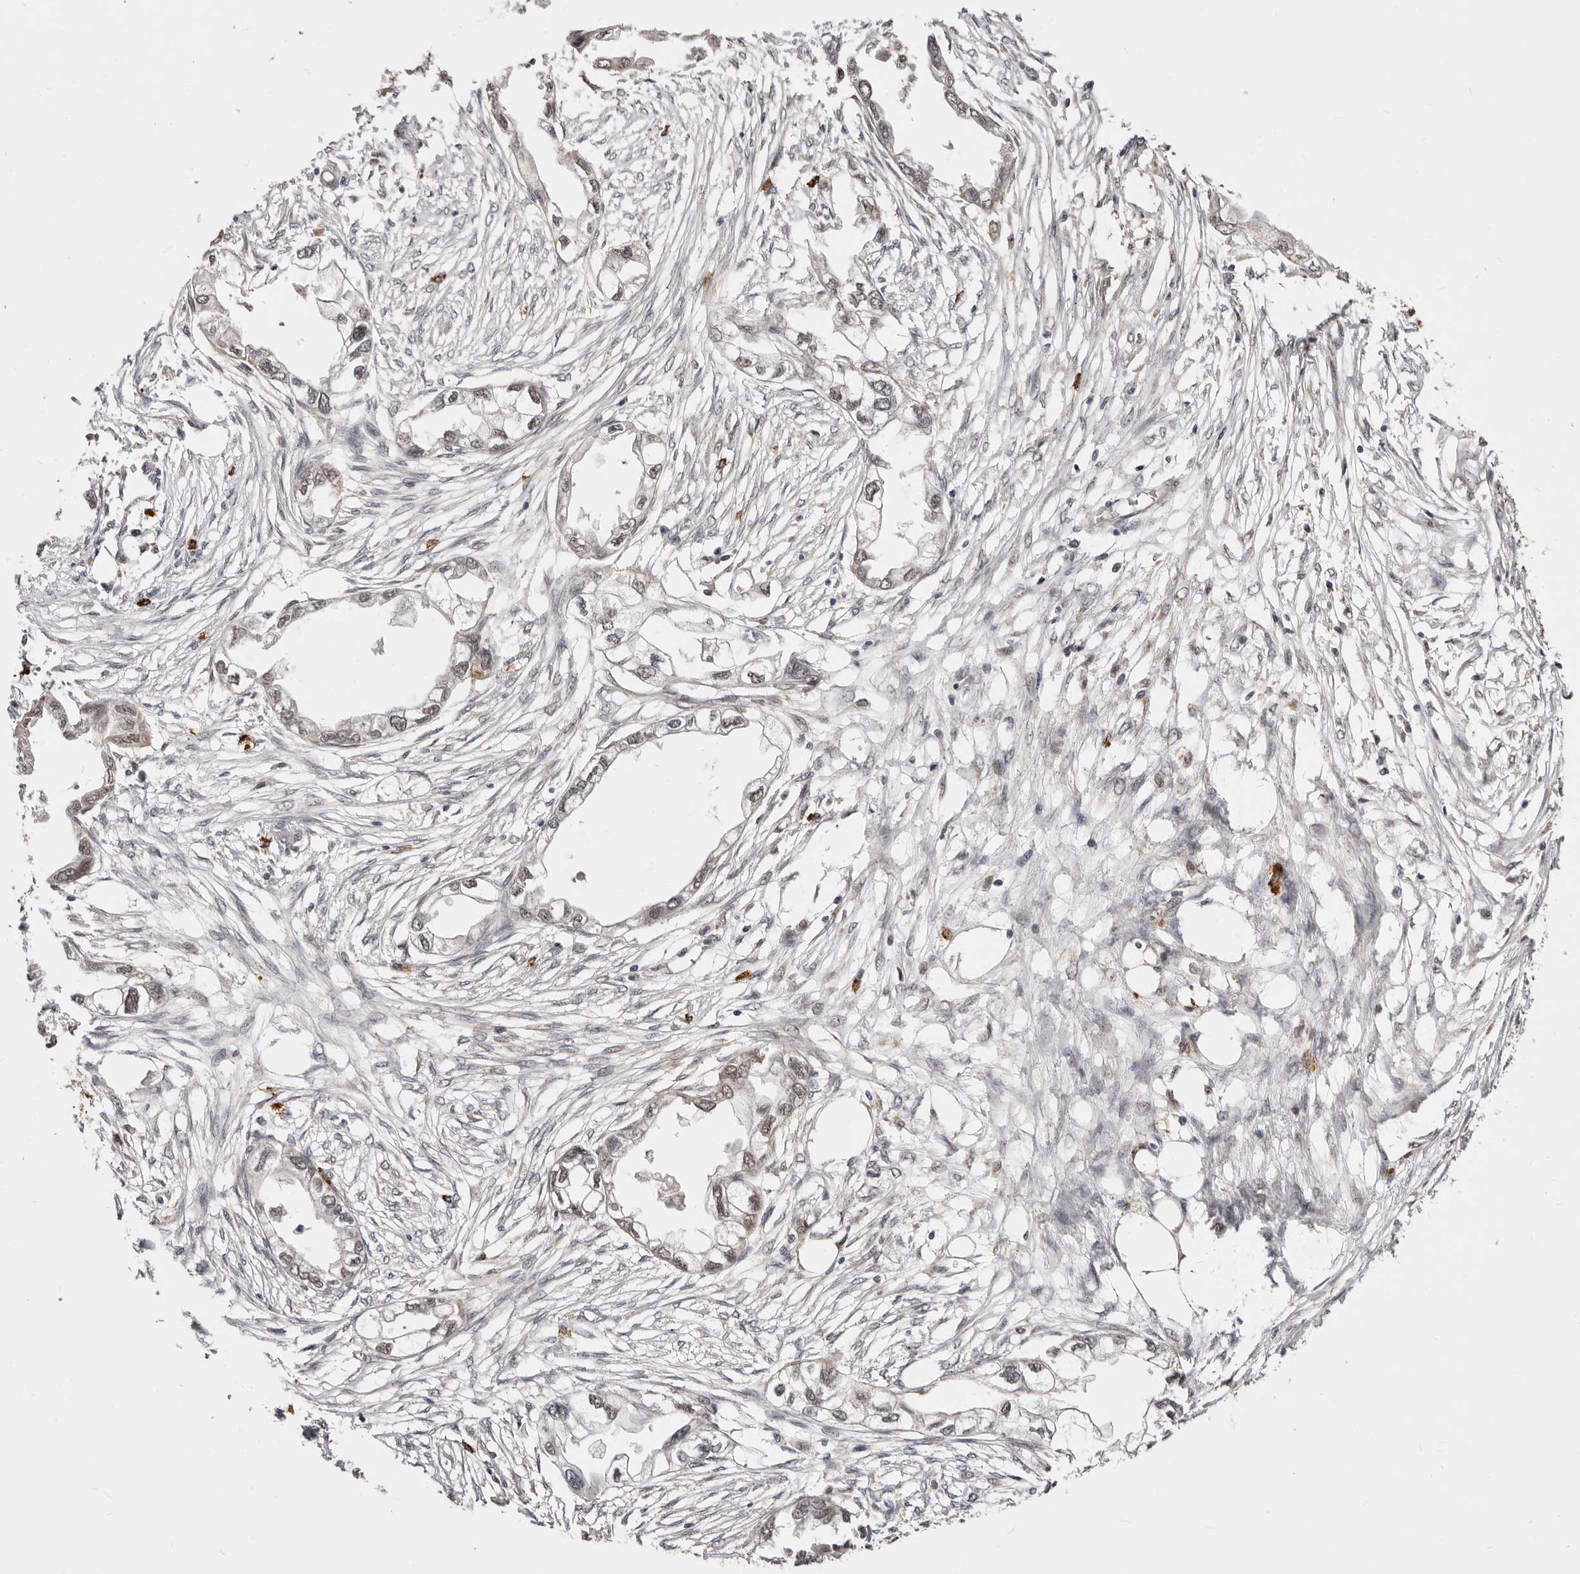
{"staining": {"intensity": "negative", "quantity": "none", "location": "none"}, "tissue": "endometrial cancer", "cell_type": "Tumor cells", "image_type": "cancer", "snomed": [{"axis": "morphology", "description": "Adenocarcinoma, NOS"}, {"axis": "morphology", "description": "Adenocarcinoma, metastatic, NOS"}, {"axis": "topography", "description": "Adipose tissue"}, {"axis": "topography", "description": "Endometrium"}], "caption": "This is an immunohistochemistry (IHC) photomicrograph of human endometrial adenocarcinoma. There is no positivity in tumor cells.", "gene": "SEC14L1", "patient": {"sex": "female", "age": 67}}